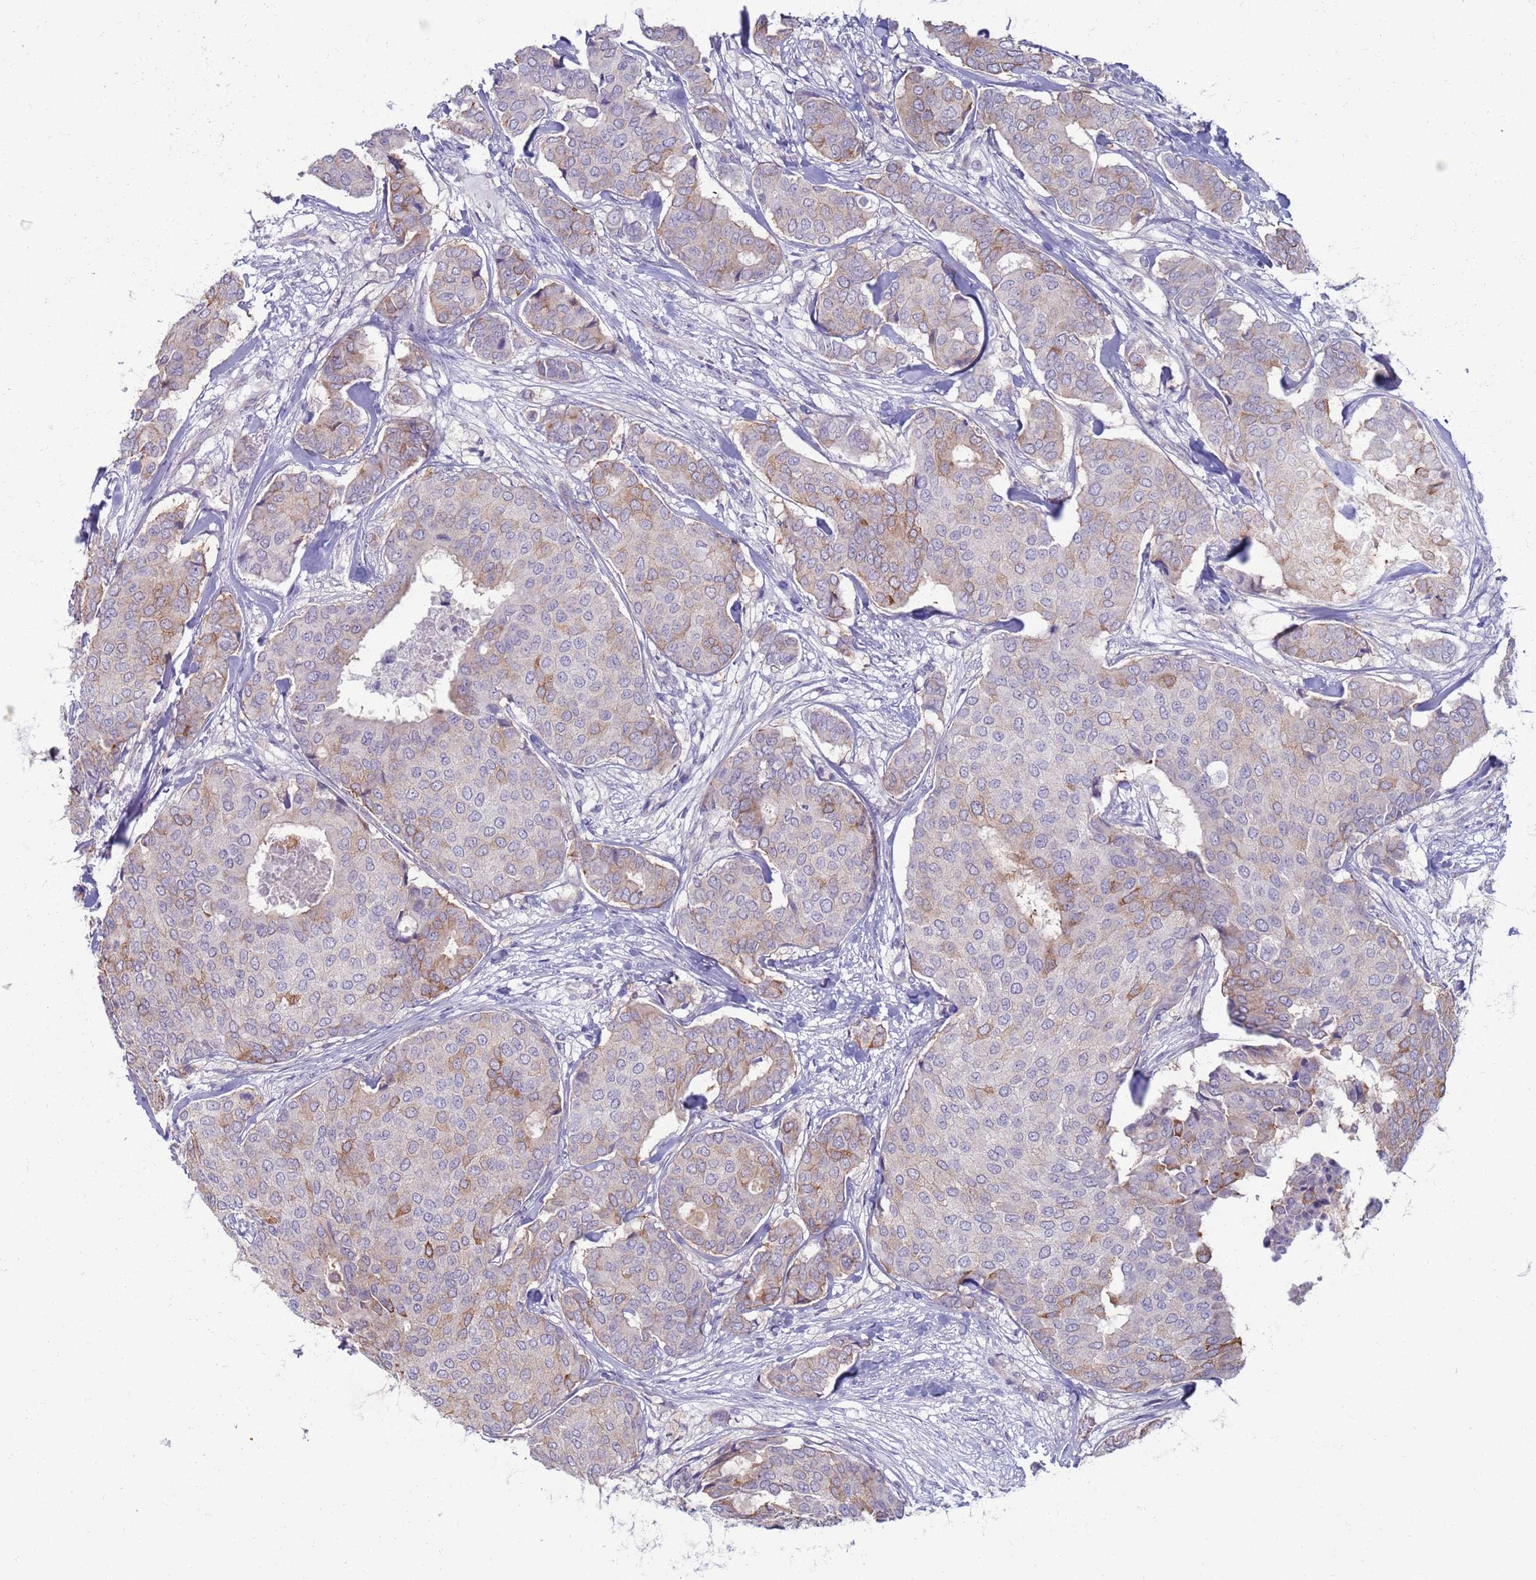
{"staining": {"intensity": "weak", "quantity": "<25%", "location": "cytoplasmic/membranous"}, "tissue": "breast cancer", "cell_type": "Tumor cells", "image_type": "cancer", "snomed": [{"axis": "morphology", "description": "Duct carcinoma"}, {"axis": "topography", "description": "Breast"}], "caption": "The photomicrograph shows no significant positivity in tumor cells of breast cancer (invasive ductal carcinoma).", "gene": "CLCA2", "patient": {"sex": "female", "age": 75}}